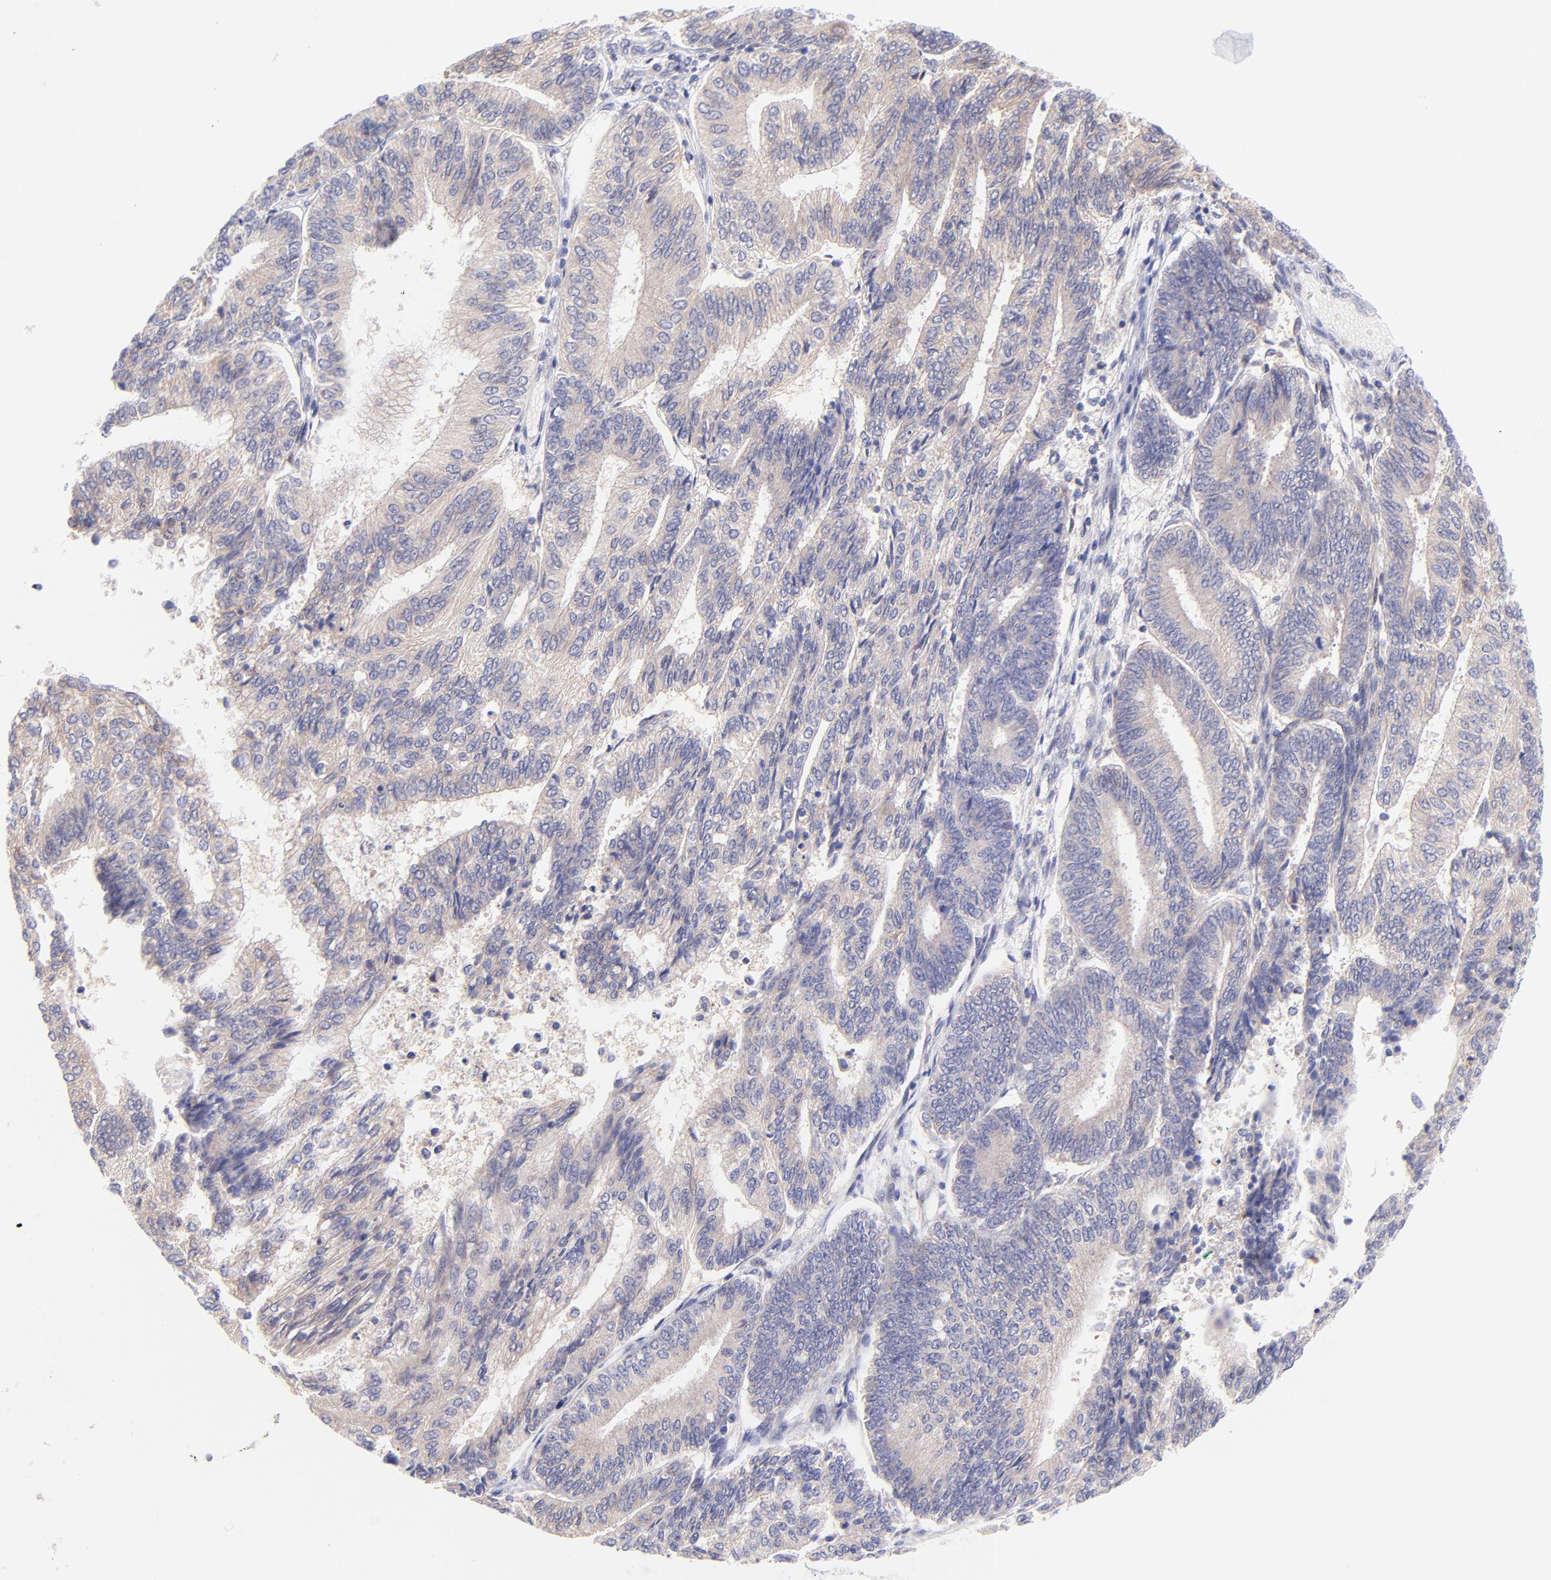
{"staining": {"intensity": "weak", "quantity": ">75%", "location": "cytoplasmic/membranous"}, "tissue": "endometrial cancer", "cell_type": "Tumor cells", "image_type": "cancer", "snomed": [{"axis": "morphology", "description": "Adenocarcinoma, NOS"}, {"axis": "topography", "description": "Endometrium"}], "caption": "Immunohistochemical staining of endometrial cancer exhibits weak cytoplasmic/membranous protein expression in approximately >75% of tumor cells.", "gene": "PBDC1", "patient": {"sex": "female", "age": 55}}